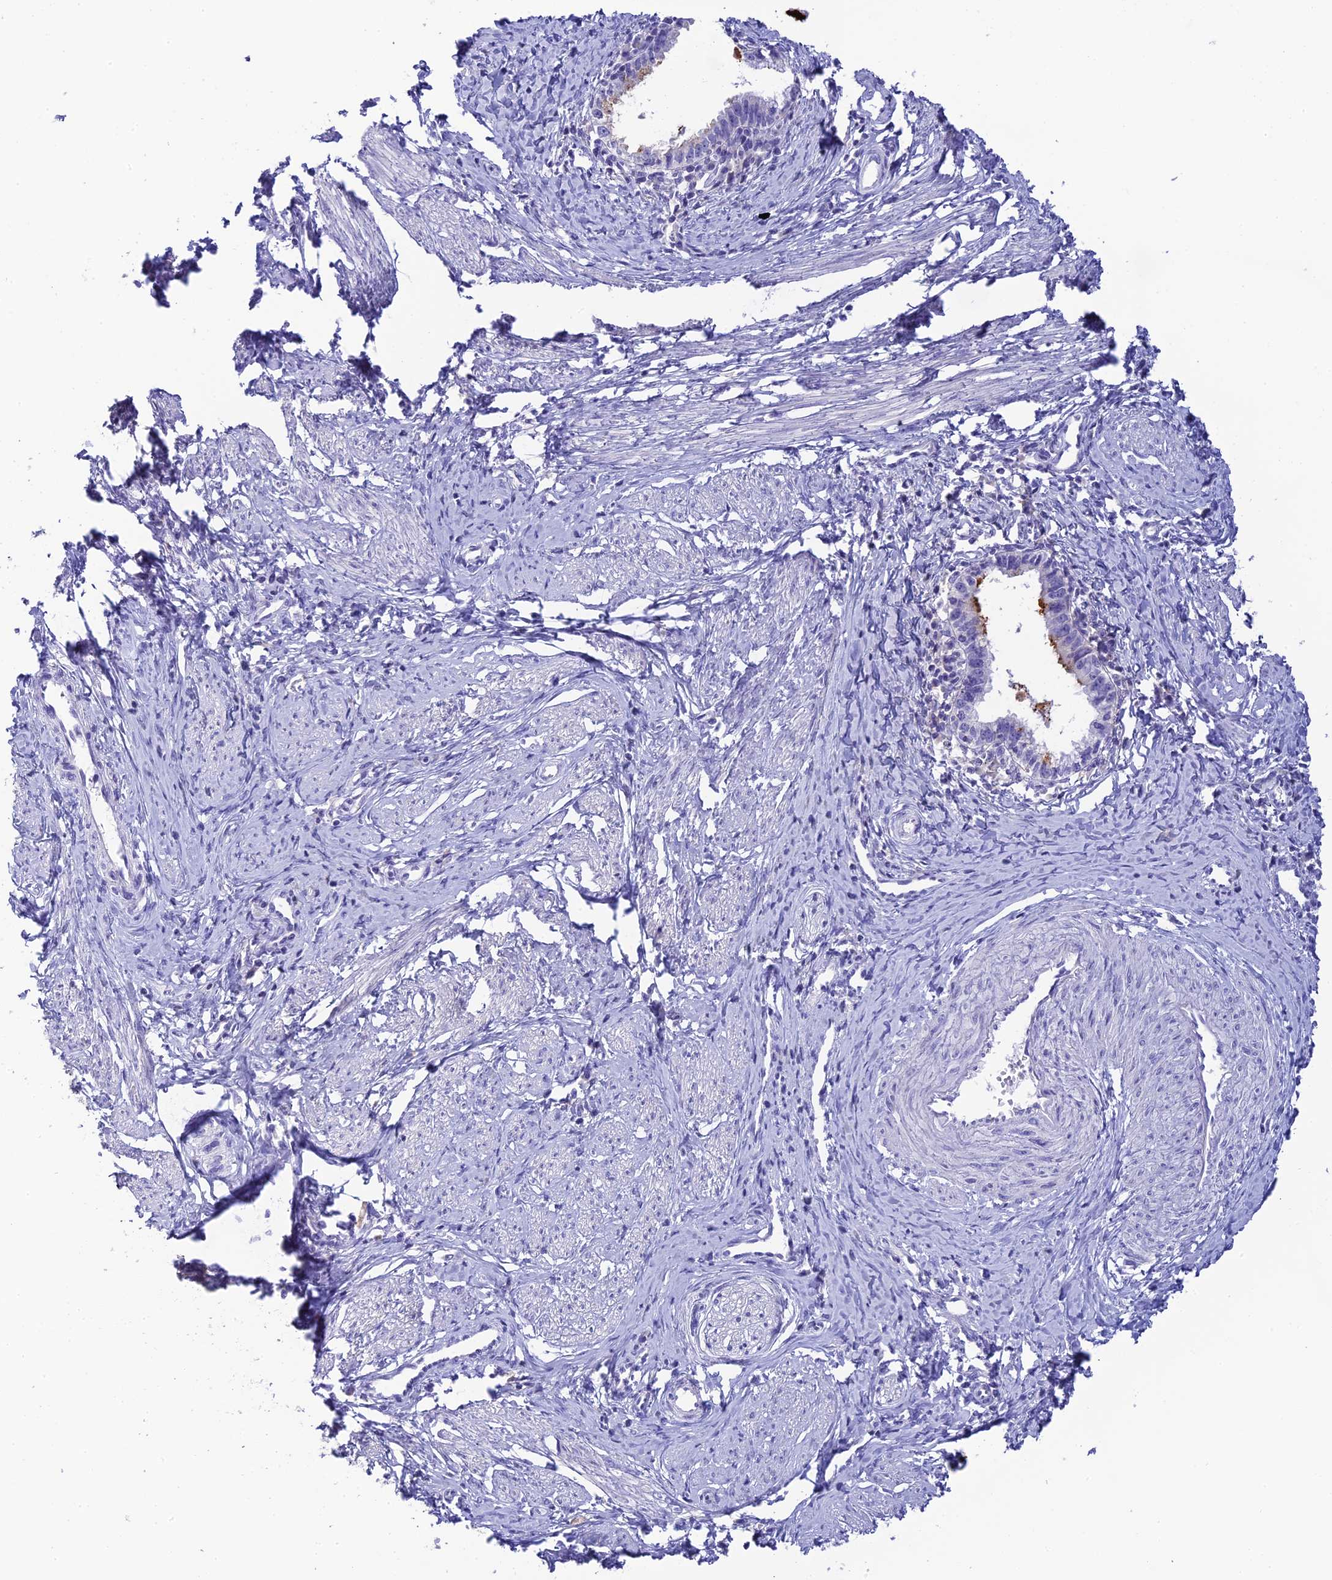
{"staining": {"intensity": "moderate", "quantity": "<25%", "location": "cytoplasmic/membranous"}, "tissue": "cervical cancer", "cell_type": "Tumor cells", "image_type": "cancer", "snomed": [{"axis": "morphology", "description": "Adenocarcinoma, NOS"}, {"axis": "topography", "description": "Cervix"}], "caption": "This is an image of IHC staining of adenocarcinoma (cervical), which shows moderate positivity in the cytoplasmic/membranous of tumor cells.", "gene": "C12orf29", "patient": {"sex": "female", "age": 36}}